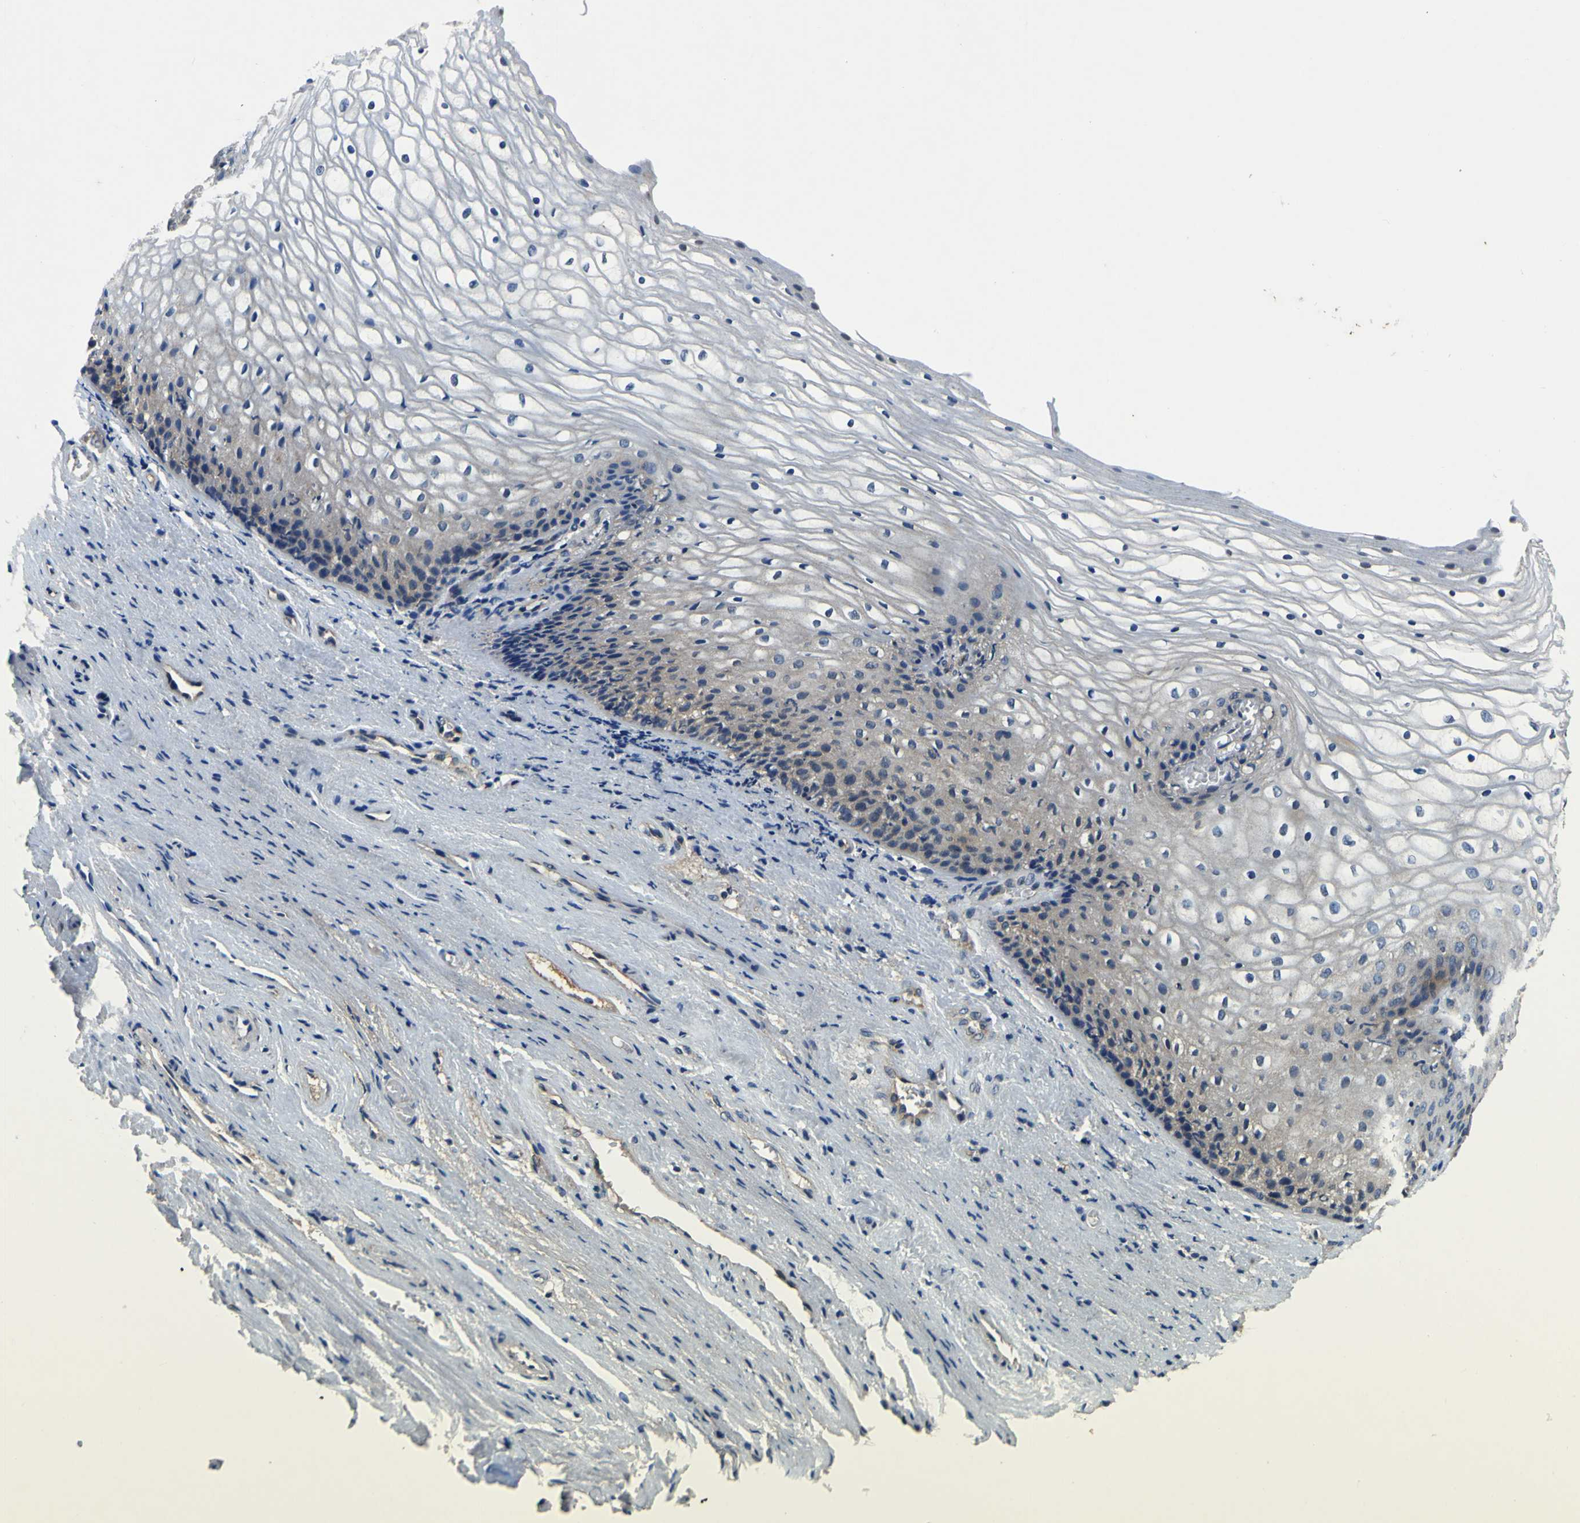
{"staining": {"intensity": "negative", "quantity": "none", "location": "none"}, "tissue": "vagina", "cell_type": "Squamous epithelial cells", "image_type": "normal", "snomed": [{"axis": "morphology", "description": "Normal tissue, NOS"}, {"axis": "topography", "description": "Vagina"}], "caption": "An image of vagina stained for a protein demonstrates no brown staining in squamous epithelial cells. The staining is performed using DAB brown chromogen with nuclei counter-stained in using hematoxylin.", "gene": "EPHB4", "patient": {"sex": "female", "age": 34}}